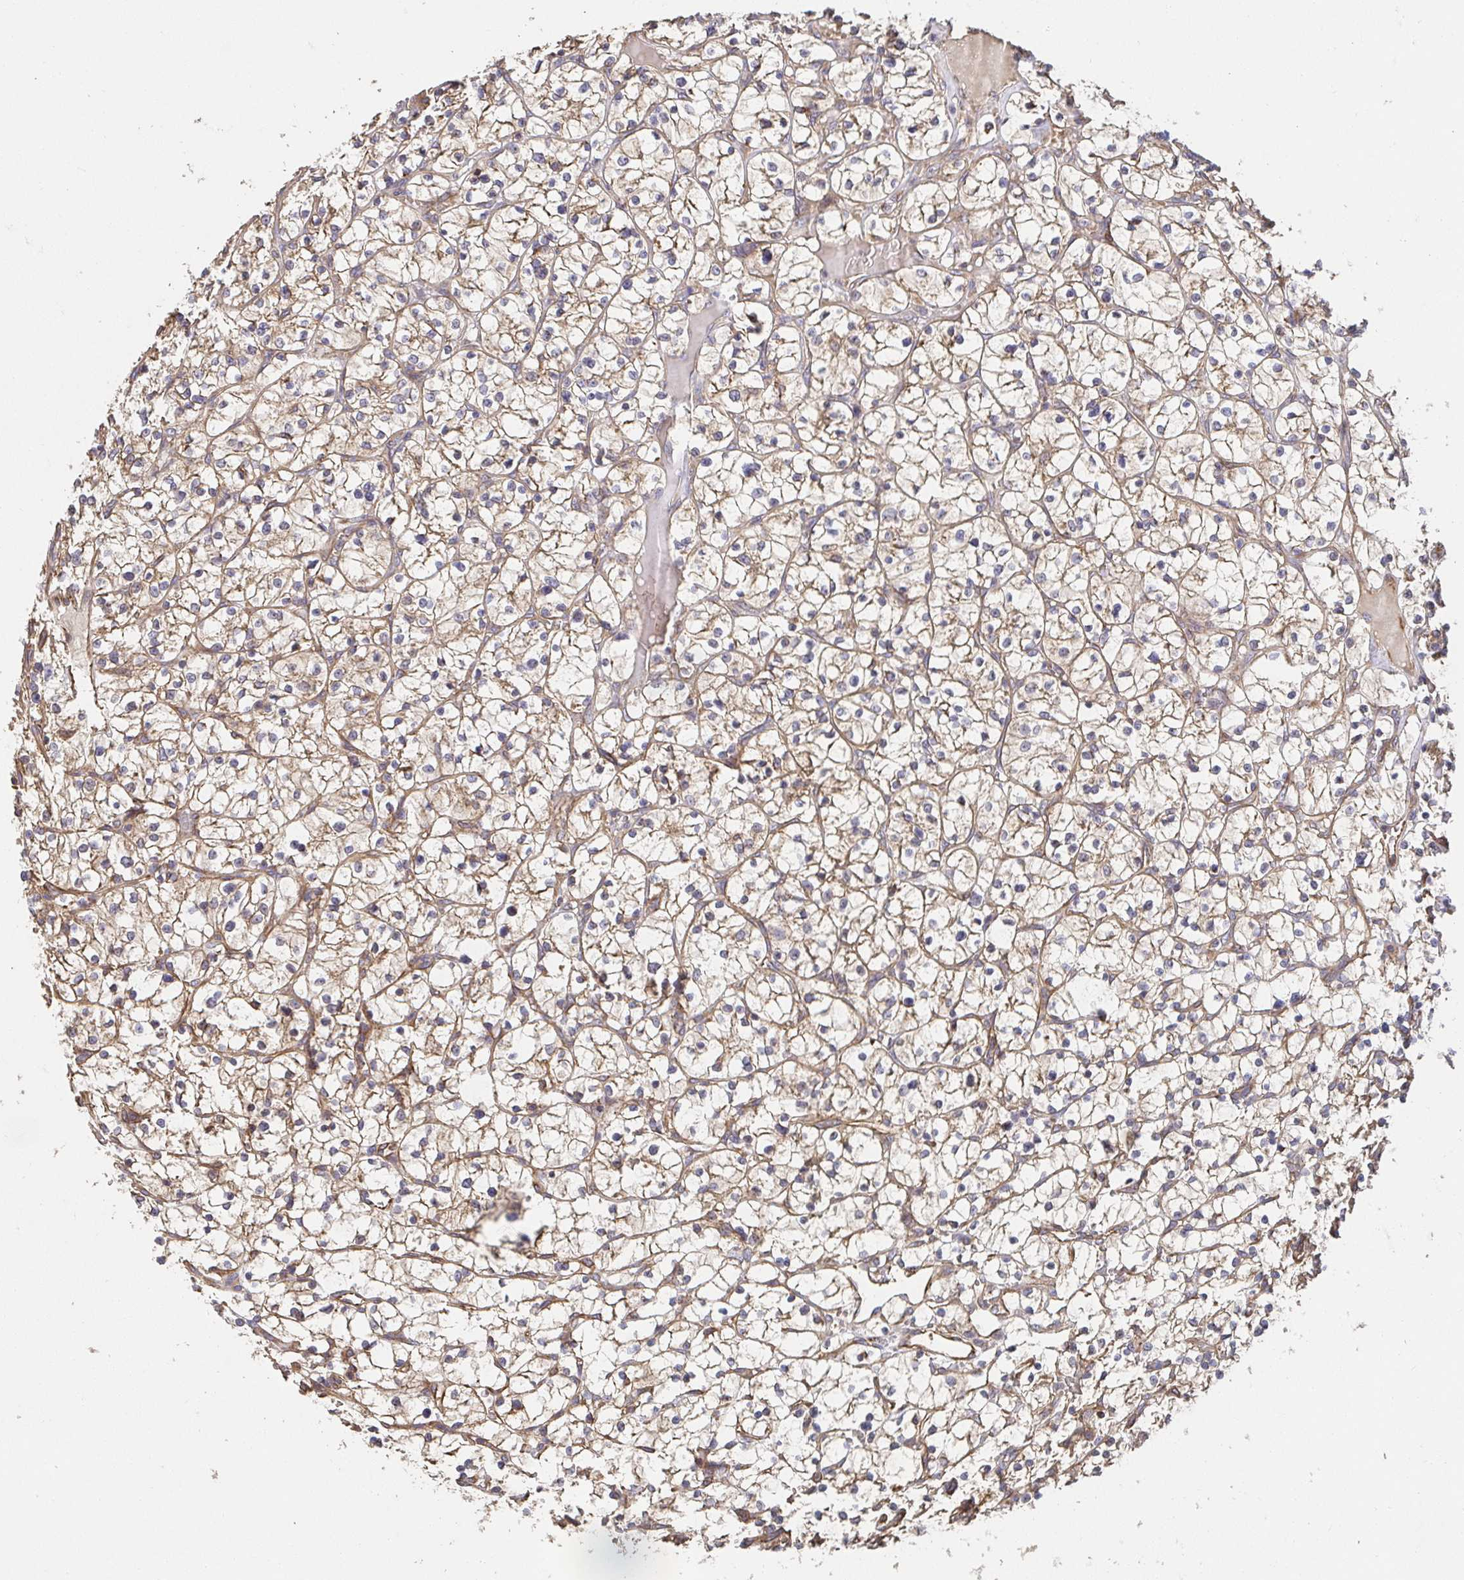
{"staining": {"intensity": "weak", "quantity": "25%-75%", "location": "cytoplasmic/membranous"}, "tissue": "renal cancer", "cell_type": "Tumor cells", "image_type": "cancer", "snomed": [{"axis": "morphology", "description": "Adenocarcinoma, NOS"}, {"axis": "topography", "description": "Kidney"}], "caption": "A photomicrograph showing weak cytoplasmic/membranous expression in about 25%-75% of tumor cells in renal cancer, as visualized by brown immunohistochemical staining.", "gene": "APBB1", "patient": {"sex": "female", "age": 64}}